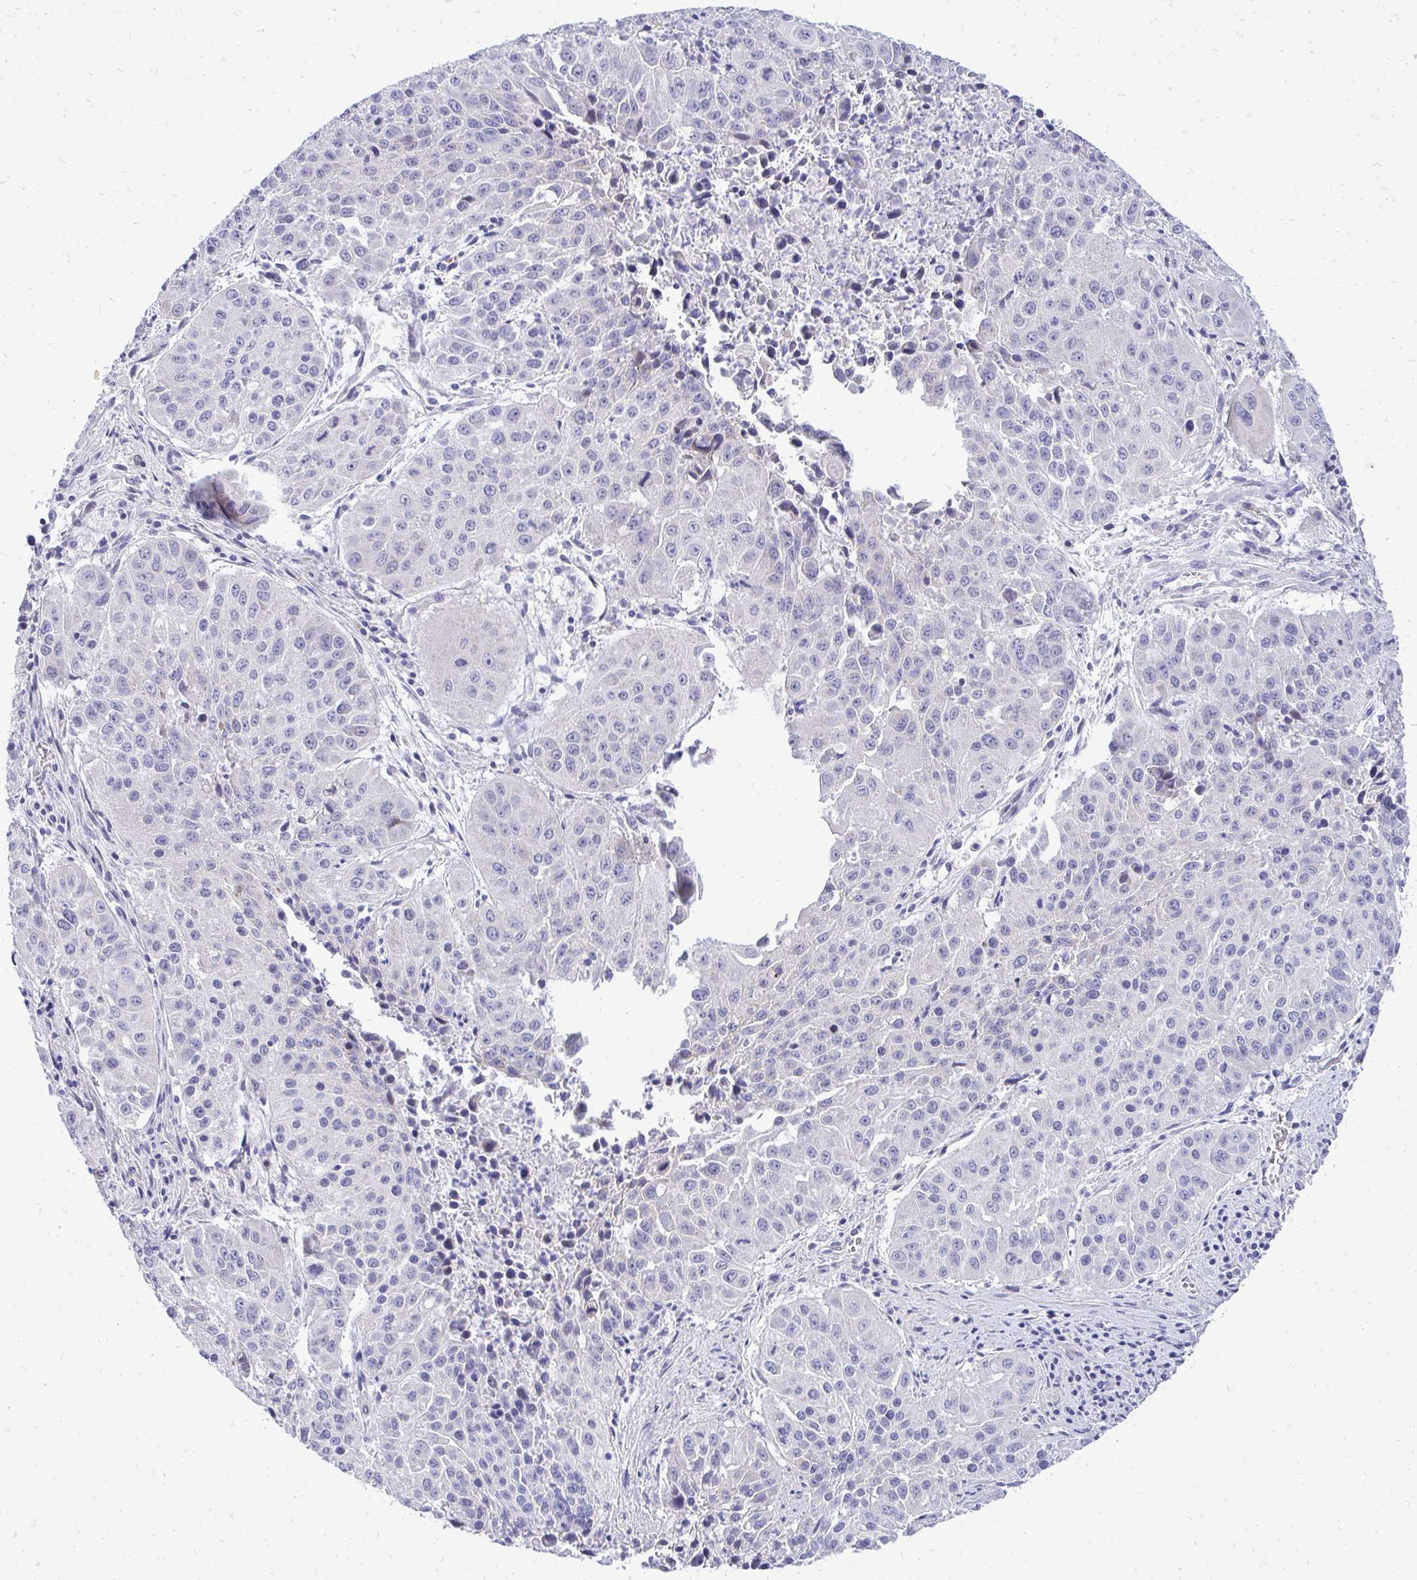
{"staining": {"intensity": "negative", "quantity": "none", "location": "none"}, "tissue": "lung cancer", "cell_type": "Tumor cells", "image_type": "cancer", "snomed": [{"axis": "morphology", "description": "Squamous cell carcinoma, NOS"}, {"axis": "topography", "description": "Lung"}], "caption": "Tumor cells are negative for protein expression in human lung cancer (squamous cell carcinoma). (Stains: DAB immunohistochemistry with hematoxylin counter stain, Microscopy: brightfield microscopy at high magnification).", "gene": "OR8D1", "patient": {"sex": "female", "age": 61}}